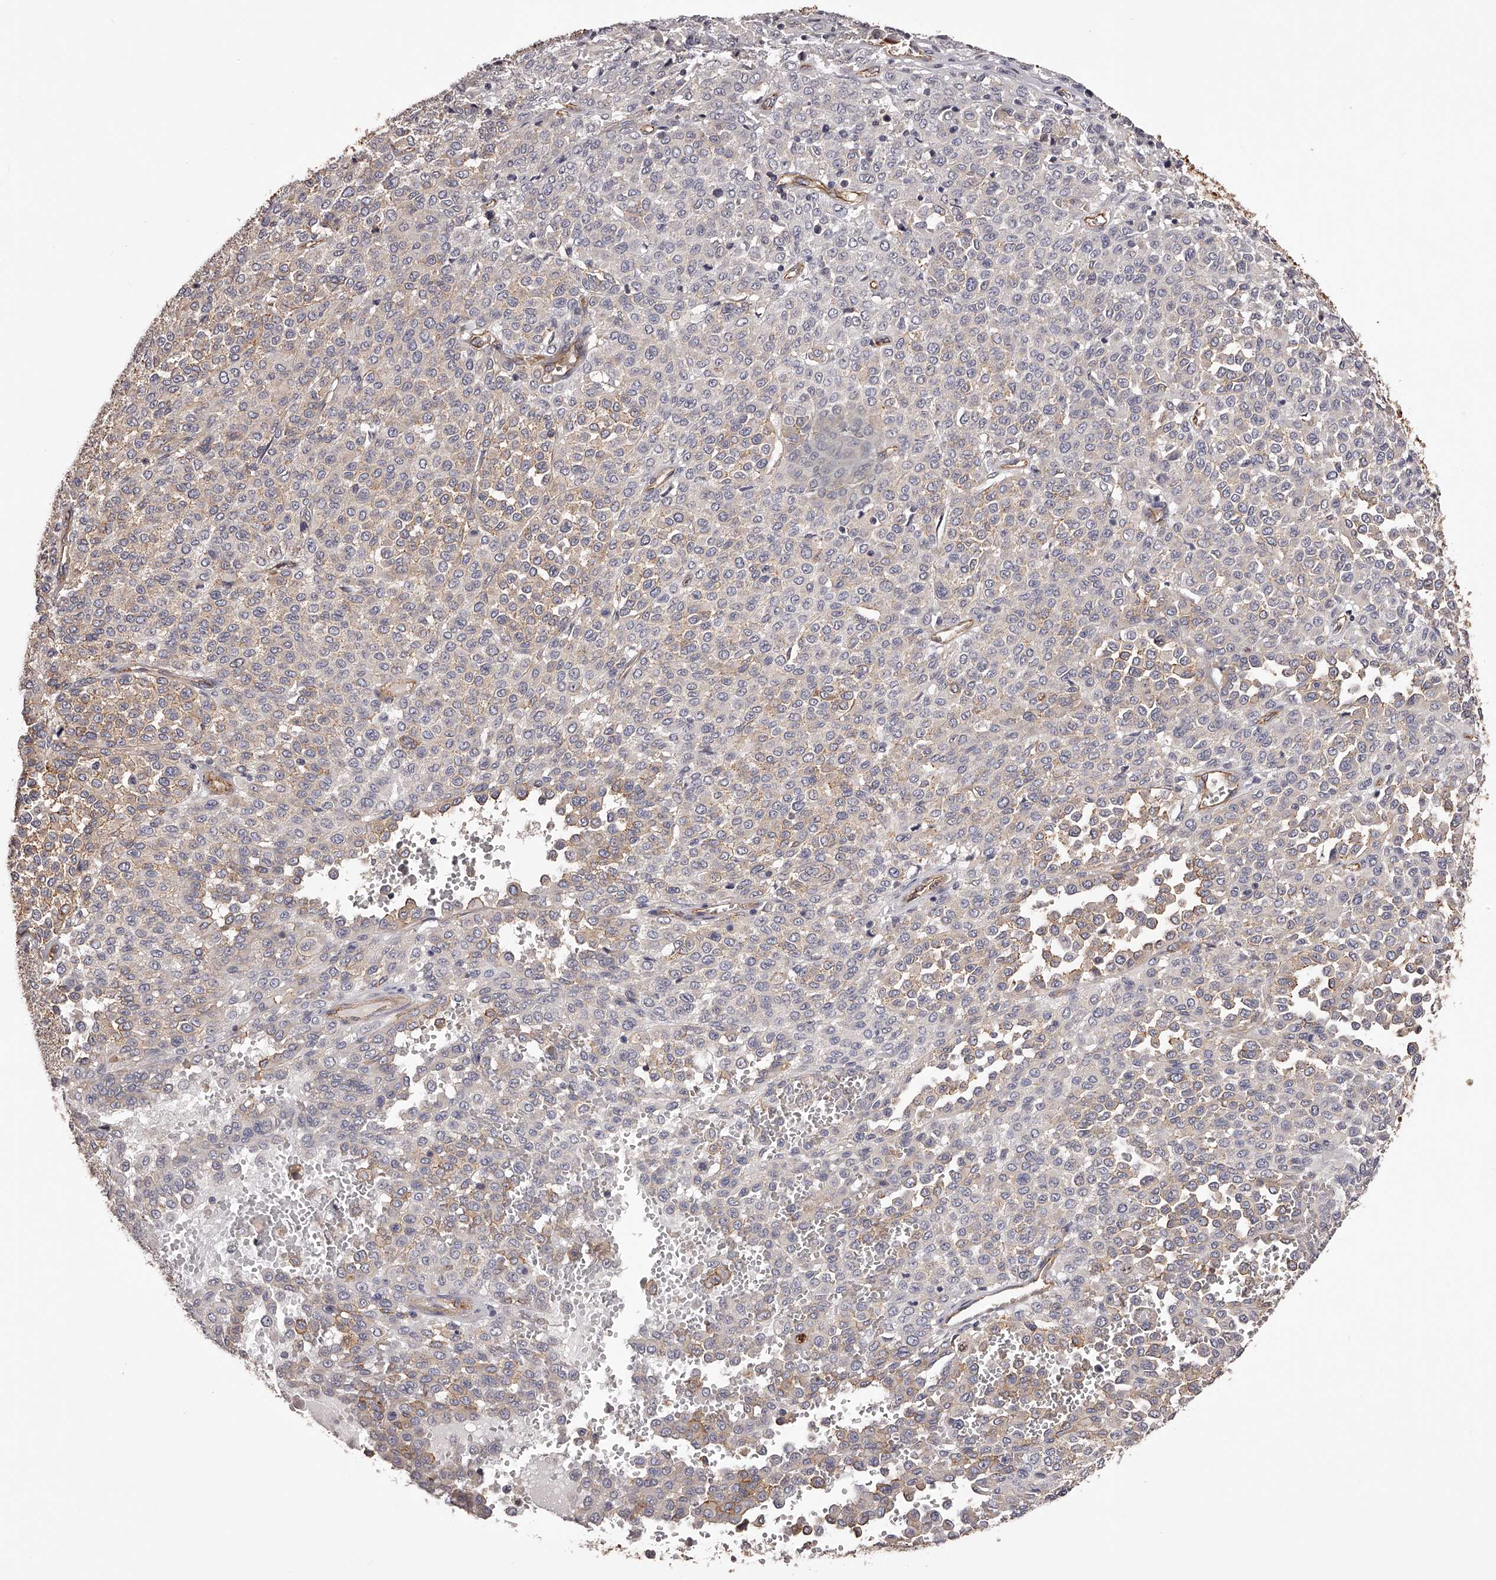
{"staining": {"intensity": "weak", "quantity": "<25%", "location": "cytoplasmic/membranous"}, "tissue": "melanoma", "cell_type": "Tumor cells", "image_type": "cancer", "snomed": [{"axis": "morphology", "description": "Malignant melanoma, Metastatic site"}, {"axis": "topography", "description": "Pancreas"}], "caption": "This is an IHC photomicrograph of human malignant melanoma (metastatic site). There is no expression in tumor cells.", "gene": "LTV1", "patient": {"sex": "female", "age": 30}}